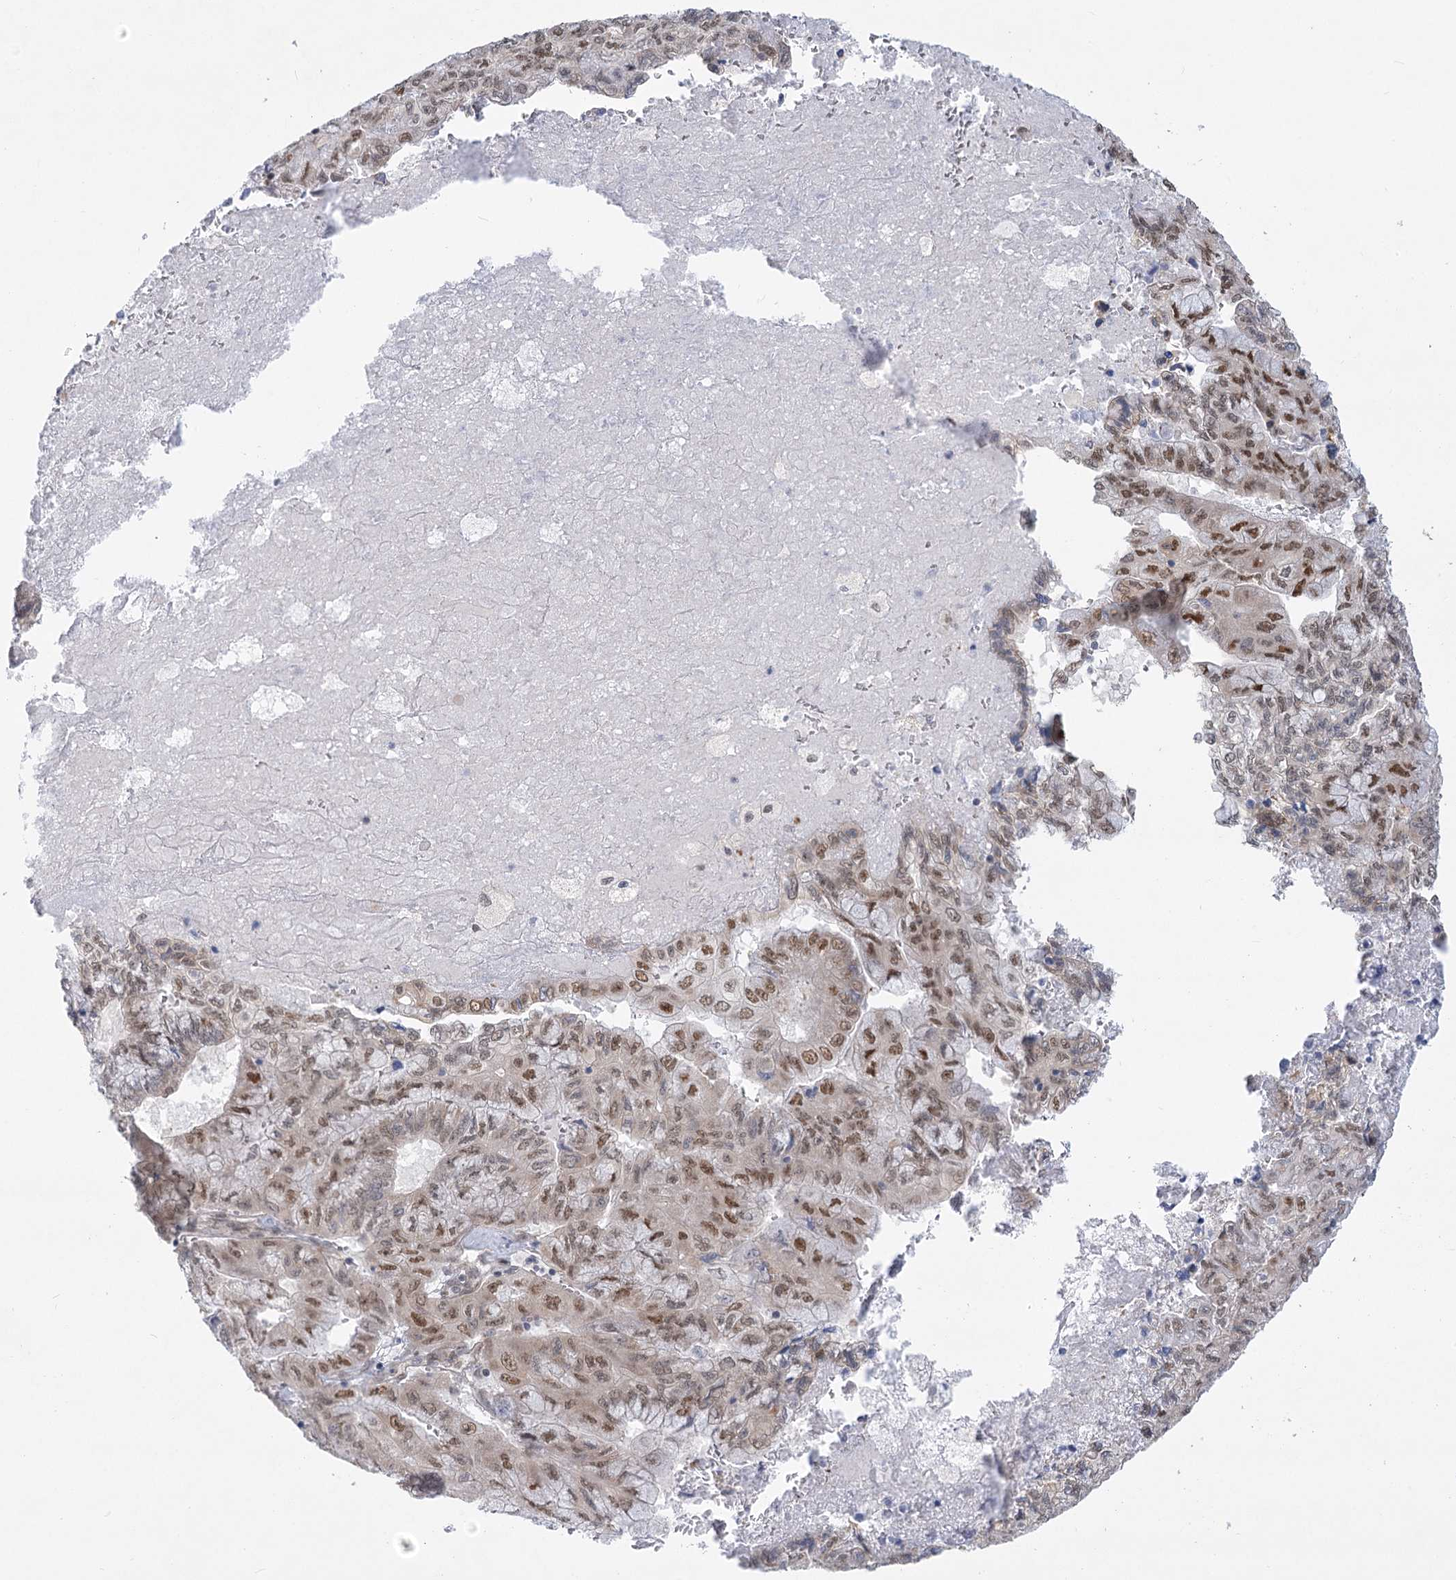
{"staining": {"intensity": "moderate", "quantity": ">75%", "location": "nuclear"}, "tissue": "pancreatic cancer", "cell_type": "Tumor cells", "image_type": "cancer", "snomed": [{"axis": "morphology", "description": "Adenocarcinoma, NOS"}, {"axis": "topography", "description": "Pancreas"}], "caption": "The histopathology image shows immunohistochemical staining of pancreatic cancer. There is moderate nuclear staining is identified in about >75% of tumor cells.", "gene": "ARSI", "patient": {"sex": "male", "age": 51}}